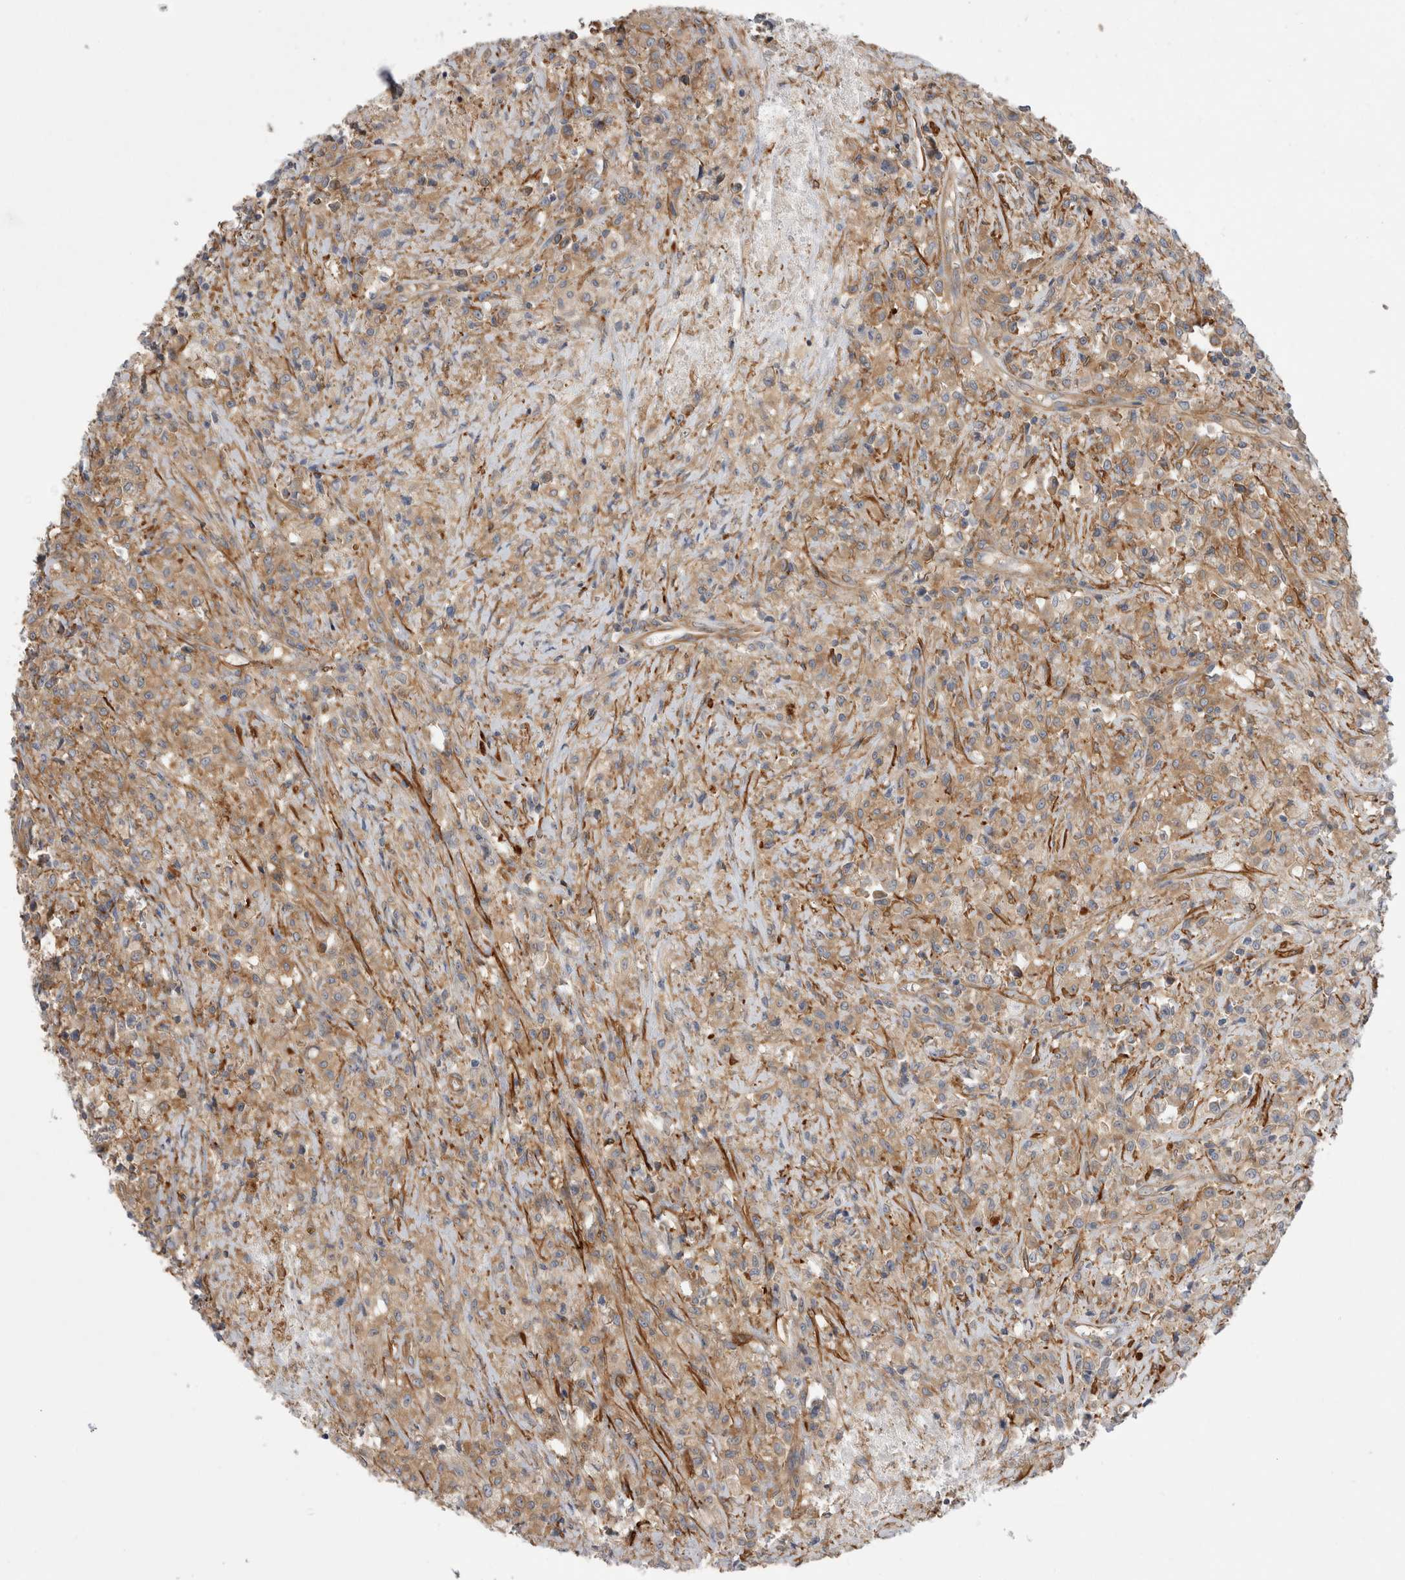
{"staining": {"intensity": "weak", "quantity": ">75%", "location": "cytoplasmic/membranous"}, "tissue": "testis cancer", "cell_type": "Tumor cells", "image_type": "cancer", "snomed": [{"axis": "morphology", "description": "Carcinoma, Embryonal, NOS"}, {"axis": "topography", "description": "Testis"}], "caption": "Weak cytoplasmic/membranous staining for a protein is identified in approximately >75% of tumor cells of embryonal carcinoma (testis) using IHC.", "gene": "EPRS1", "patient": {"sex": "male", "age": 2}}